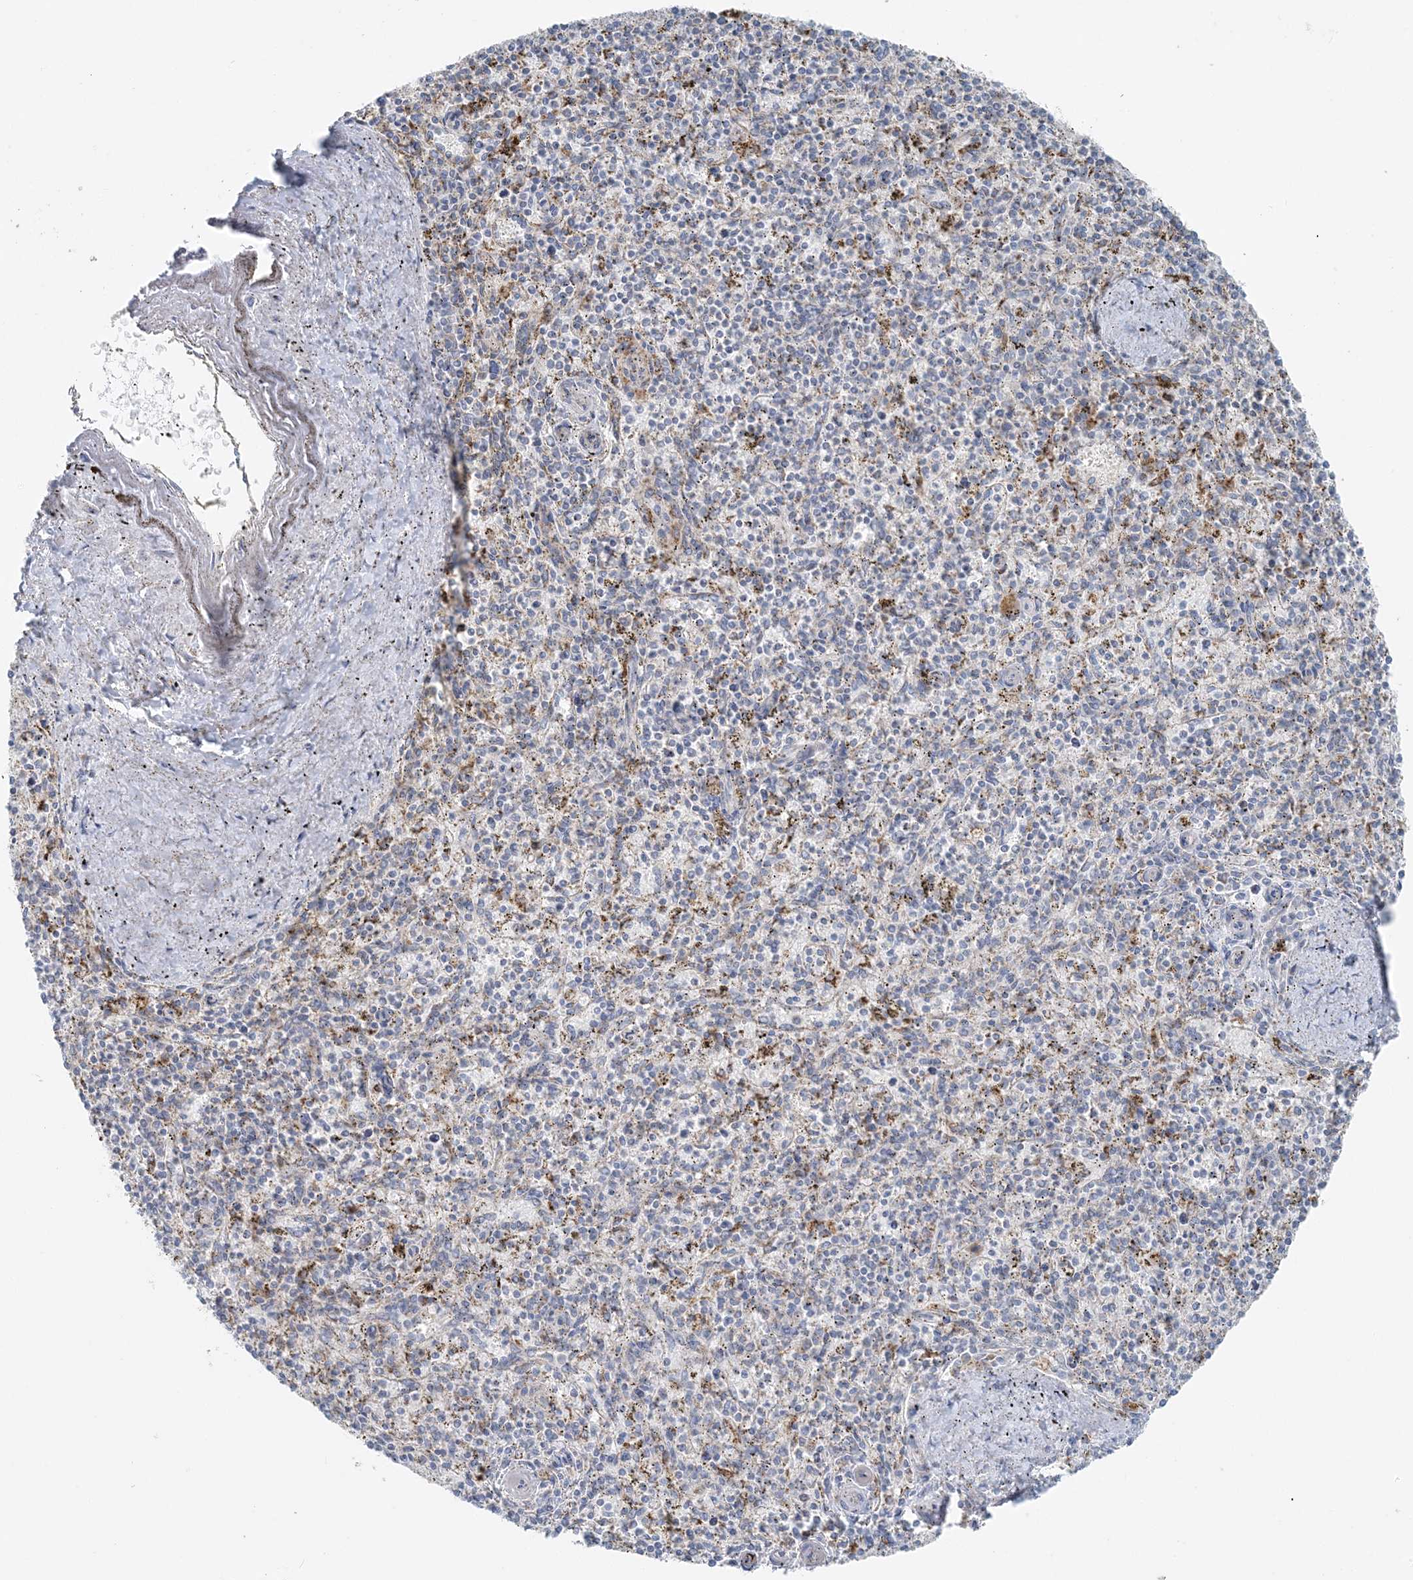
{"staining": {"intensity": "negative", "quantity": "none", "location": "none"}, "tissue": "spleen", "cell_type": "Cells in red pulp", "image_type": "normal", "snomed": [{"axis": "morphology", "description": "Normal tissue, NOS"}, {"axis": "topography", "description": "Spleen"}], "caption": "Immunohistochemical staining of benign human spleen exhibits no significant positivity in cells in red pulp.", "gene": "PCCB", "patient": {"sex": "male", "age": 72}}